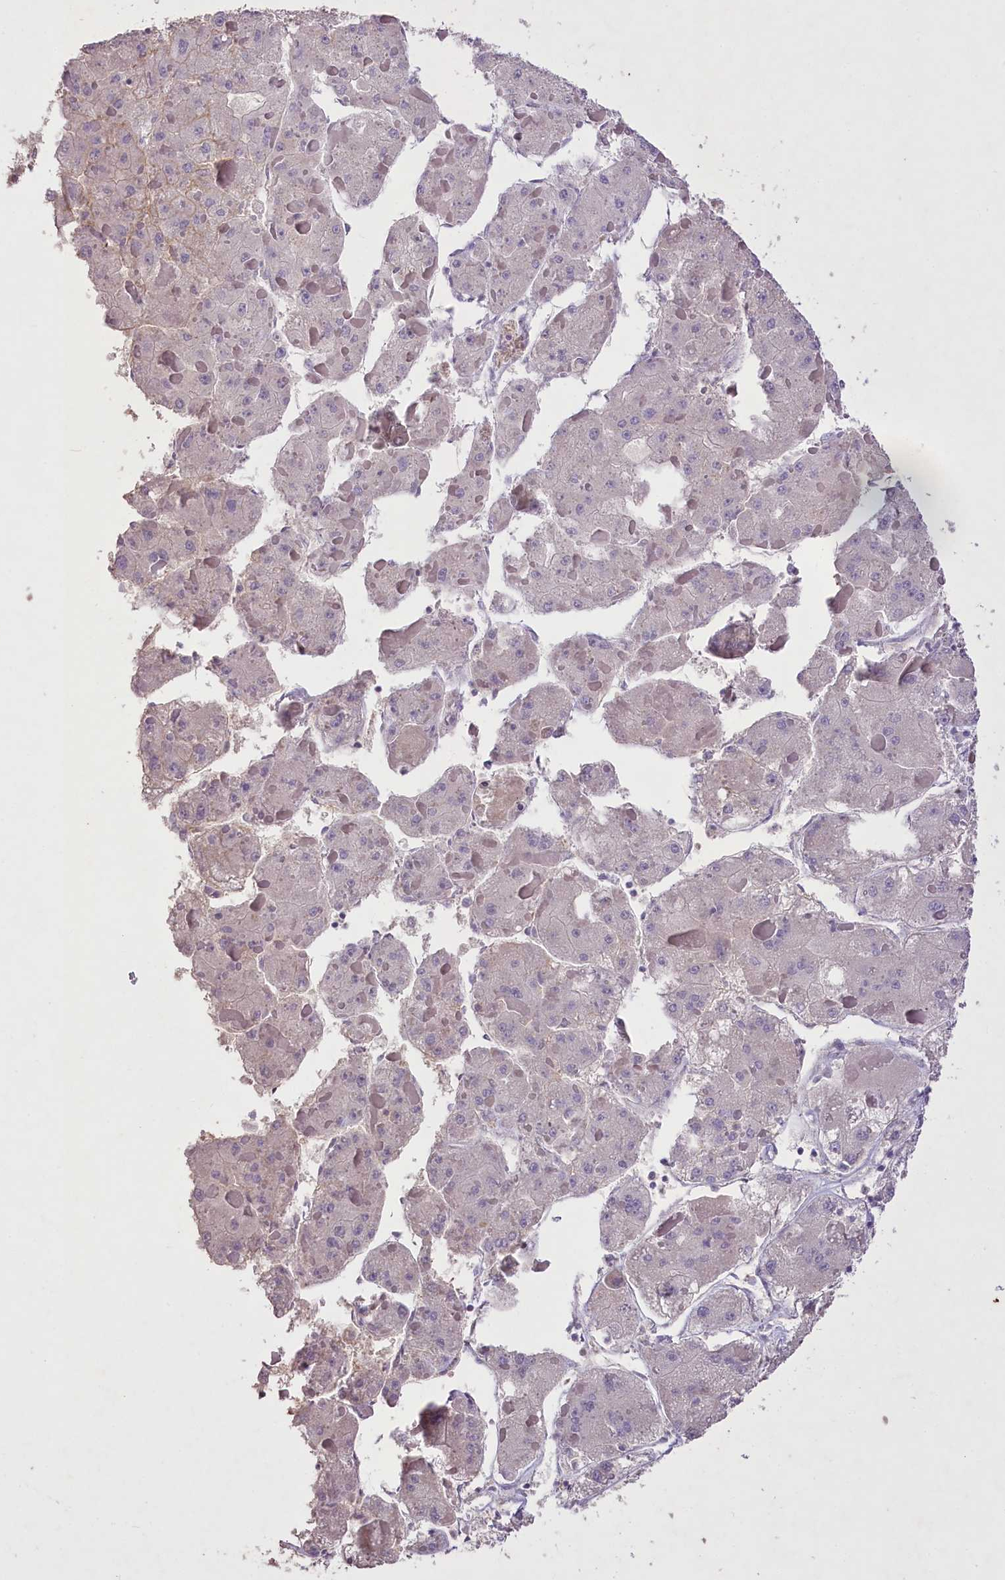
{"staining": {"intensity": "negative", "quantity": "none", "location": "none"}, "tissue": "liver cancer", "cell_type": "Tumor cells", "image_type": "cancer", "snomed": [{"axis": "morphology", "description": "Carcinoma, Hepatocellular, NOS"}, {"axis": "topography", "description": "Liver"}], "caption": "A high-resolution image shows immunohistochemistry (IHC) staining of liver cancer, which shows no significant expression in tumor cells.", "gene": "ENPP1", "patient": {"sex": "female", "age": 73}}